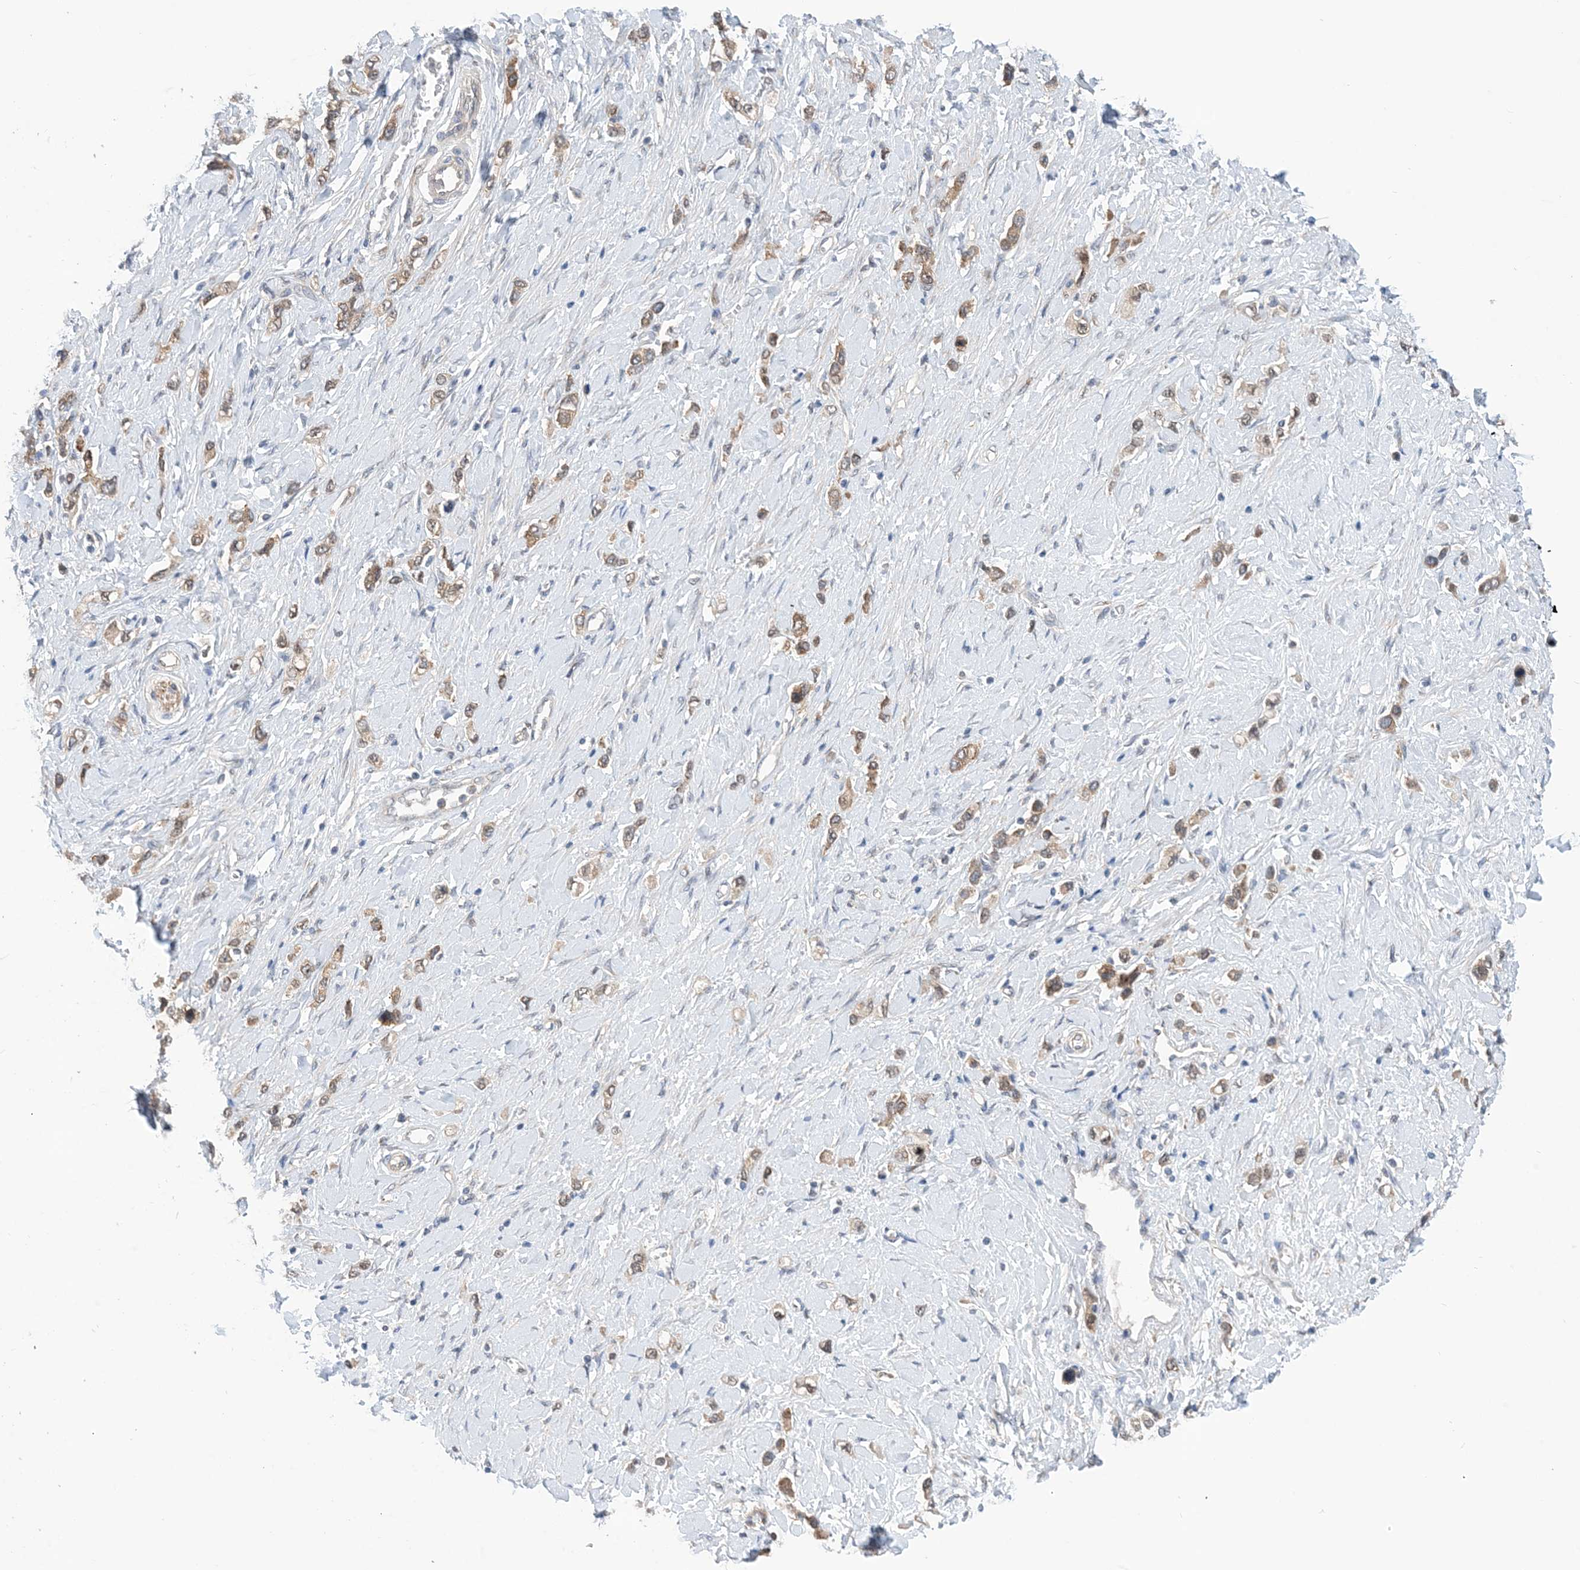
{"staining": {"intensity": "moderate", "quantity": ">75%", "location": "cytoplasmic/membranous"}, "tissue": "stomach cancer", "cell_type": "Tumor cells", "image_type": "cancer", "snomed": [{"axis": "morphology", "description": "Normal tissue, NOS"}, {"axis": "morphology", "description": "Adenocarcinoma, NOS"}, {"axis": "topography", "description": "Stomach, upper"}, {"axis": "topography", "description": "Stomach"}], "caption": "A brown stain labels moderate cytoplasmic/membranous staining of a protein in stomach cancer tumor cells.", "gene": "EHBP1", "patient": {"sex": "female", "age": 65}}